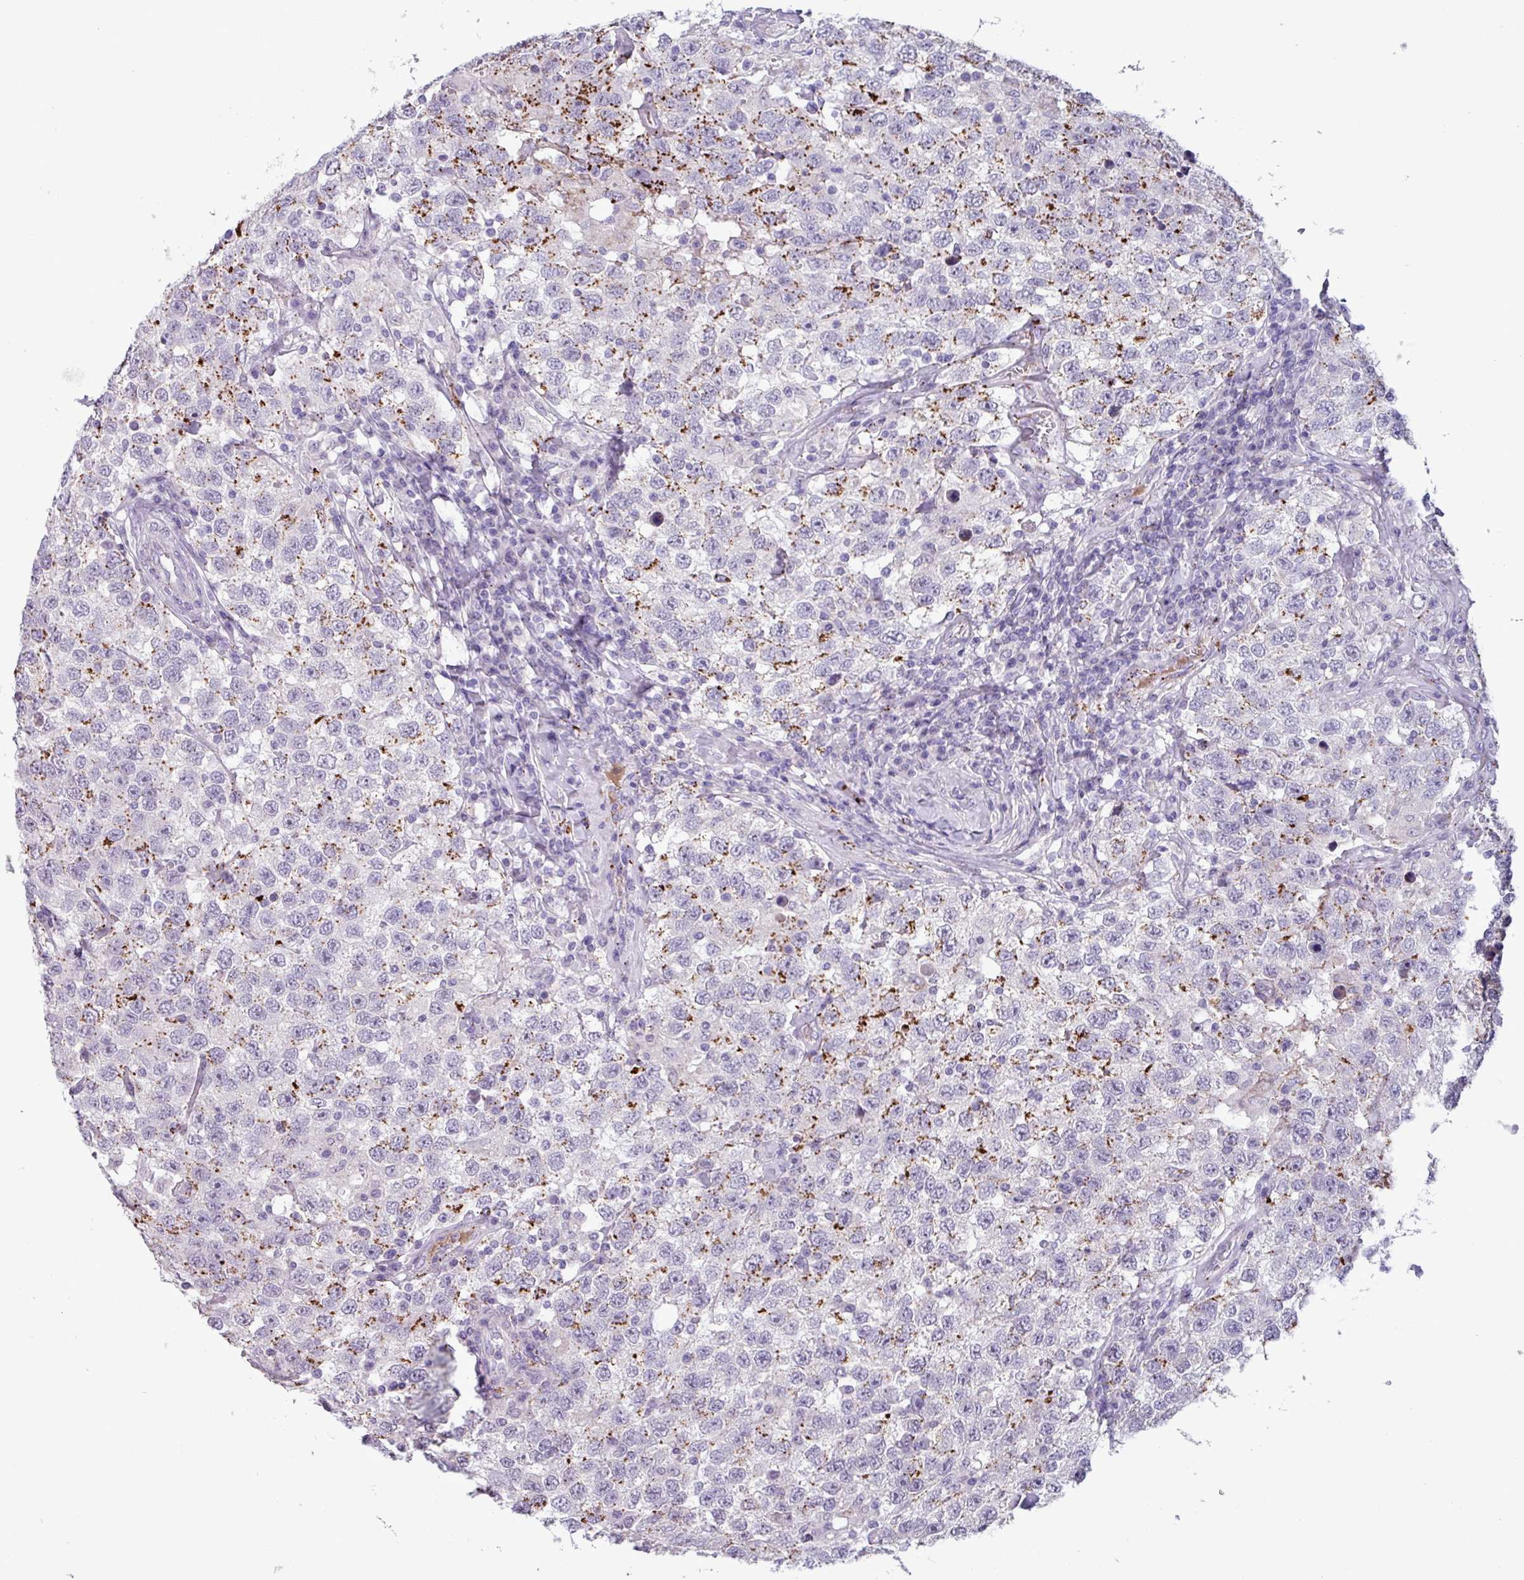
{"staining": {"intensity": "moderate", "quantity": "25%-75%", "location": "cytoplasmic/membranous"}, "tissue": "testis cancer", "cell_type": "Tumor cells", "image_type": "cancer", "snomed": [{"axis": "morphology", "description": "Seminoma, NOS"}, {"axis": "topography", "description": "Testis"}], "caption": "Testis cancer was stained to show a protein in brown. There is medium levels of moderate cytoplasmic/membranous staining in approximately 25%-75% of tumor cells. (Brightfield microscopy of DAB IHC at high magnification).", "gene": "PLIN2", "patient": {"sex": "male", "age": 41}}